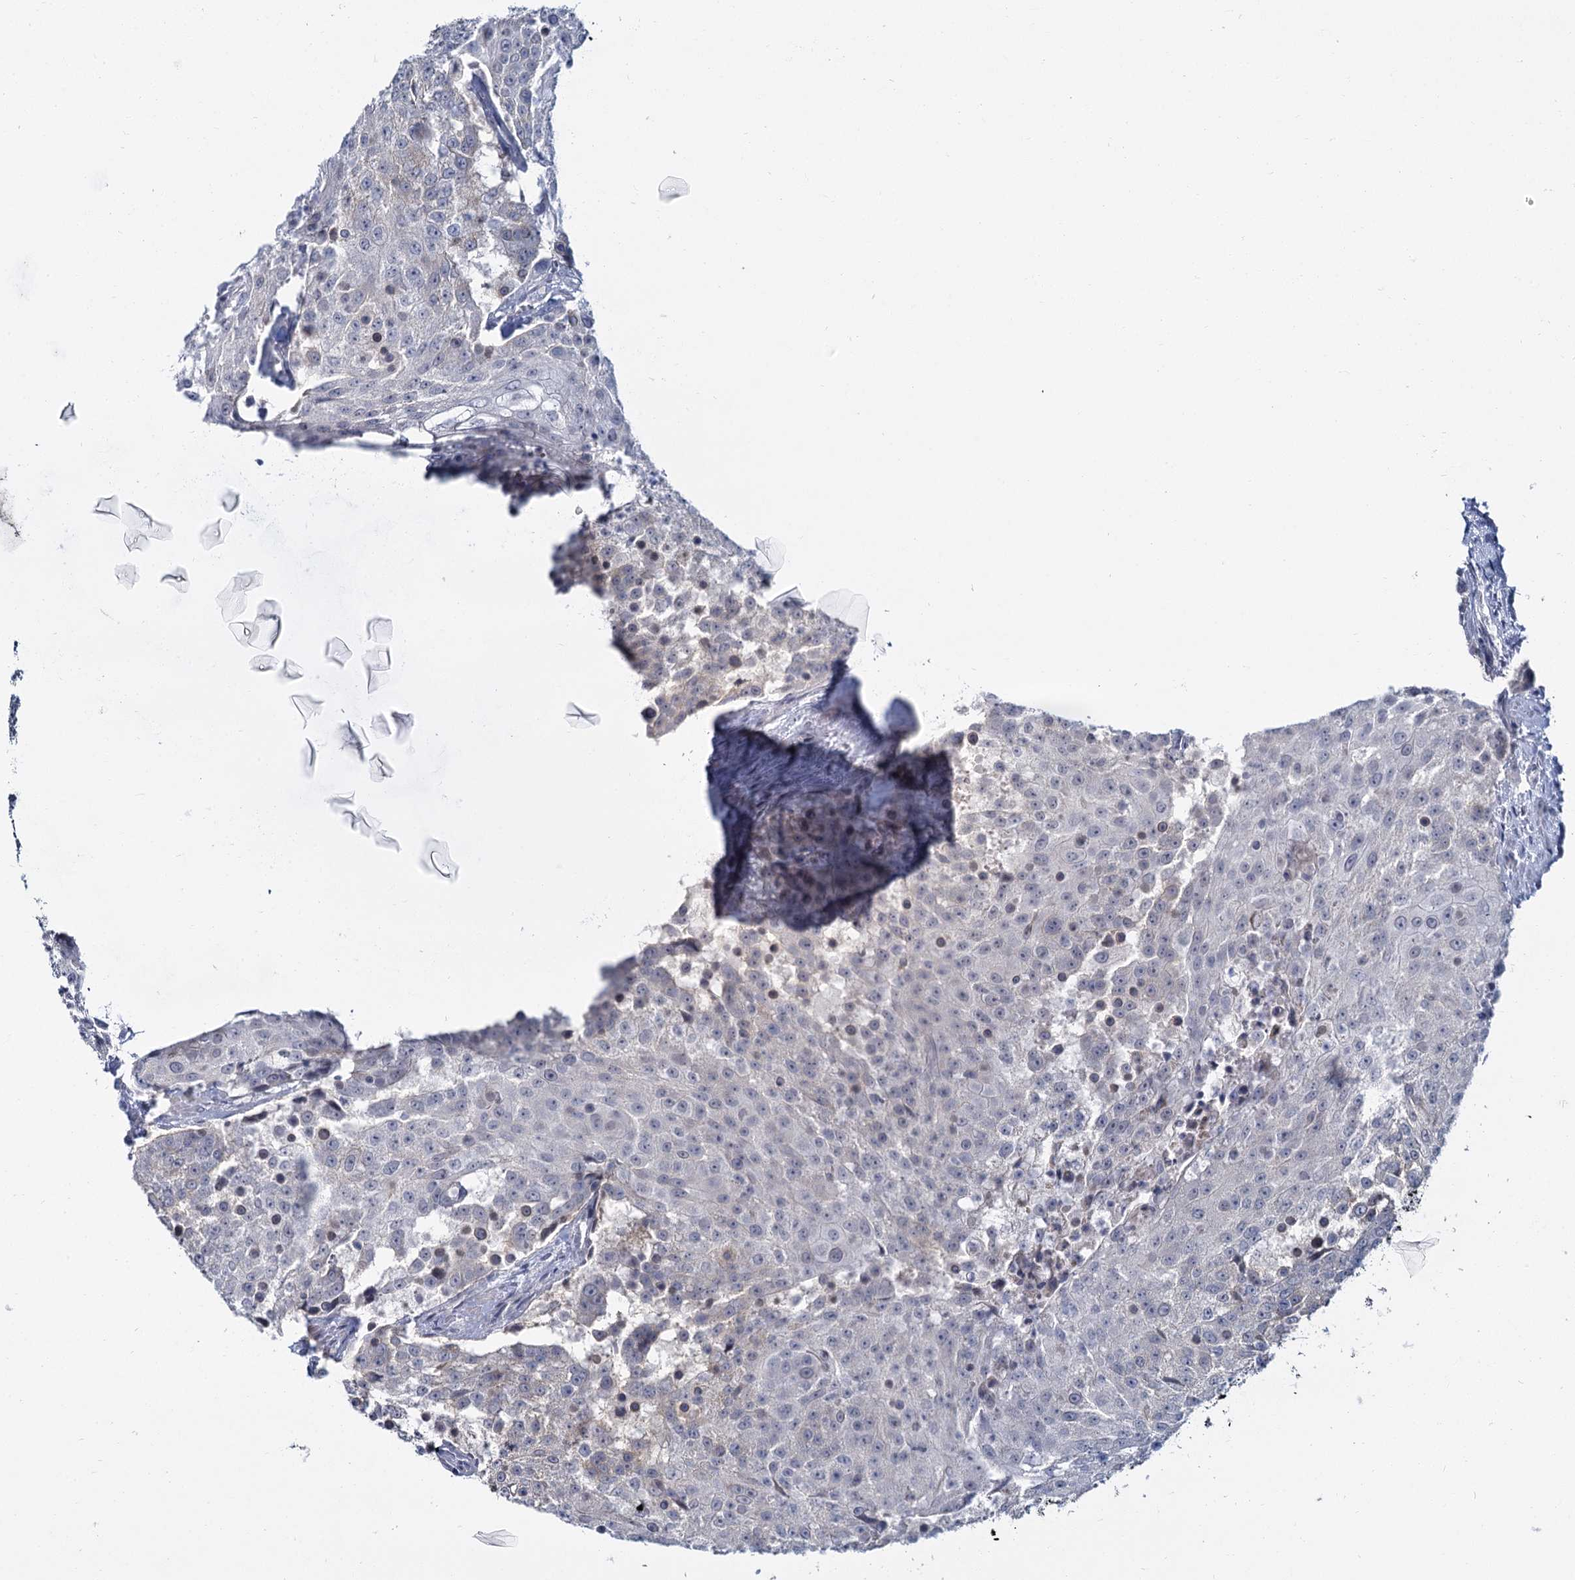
{"staining": {"intensity": "negative", "quantity": "none", "location": "none"}, "tissue": "urothelial cancer", "cell_type": "Tumor cells", "image_type": "cancer", "snomed": [{"axis": "morphology", "description": "Urothelial carcinoma, High grade"}, {"axis": "topography", "description": "Urinary bladder"}], "caption": "DAB immunohistochemical staining of urothelial cancer exhibits no significant staining in tumor cells. Nuclei are stained in blue.", "gene": "ACRBP", "patient": {"sex": "female", "age": 63}}